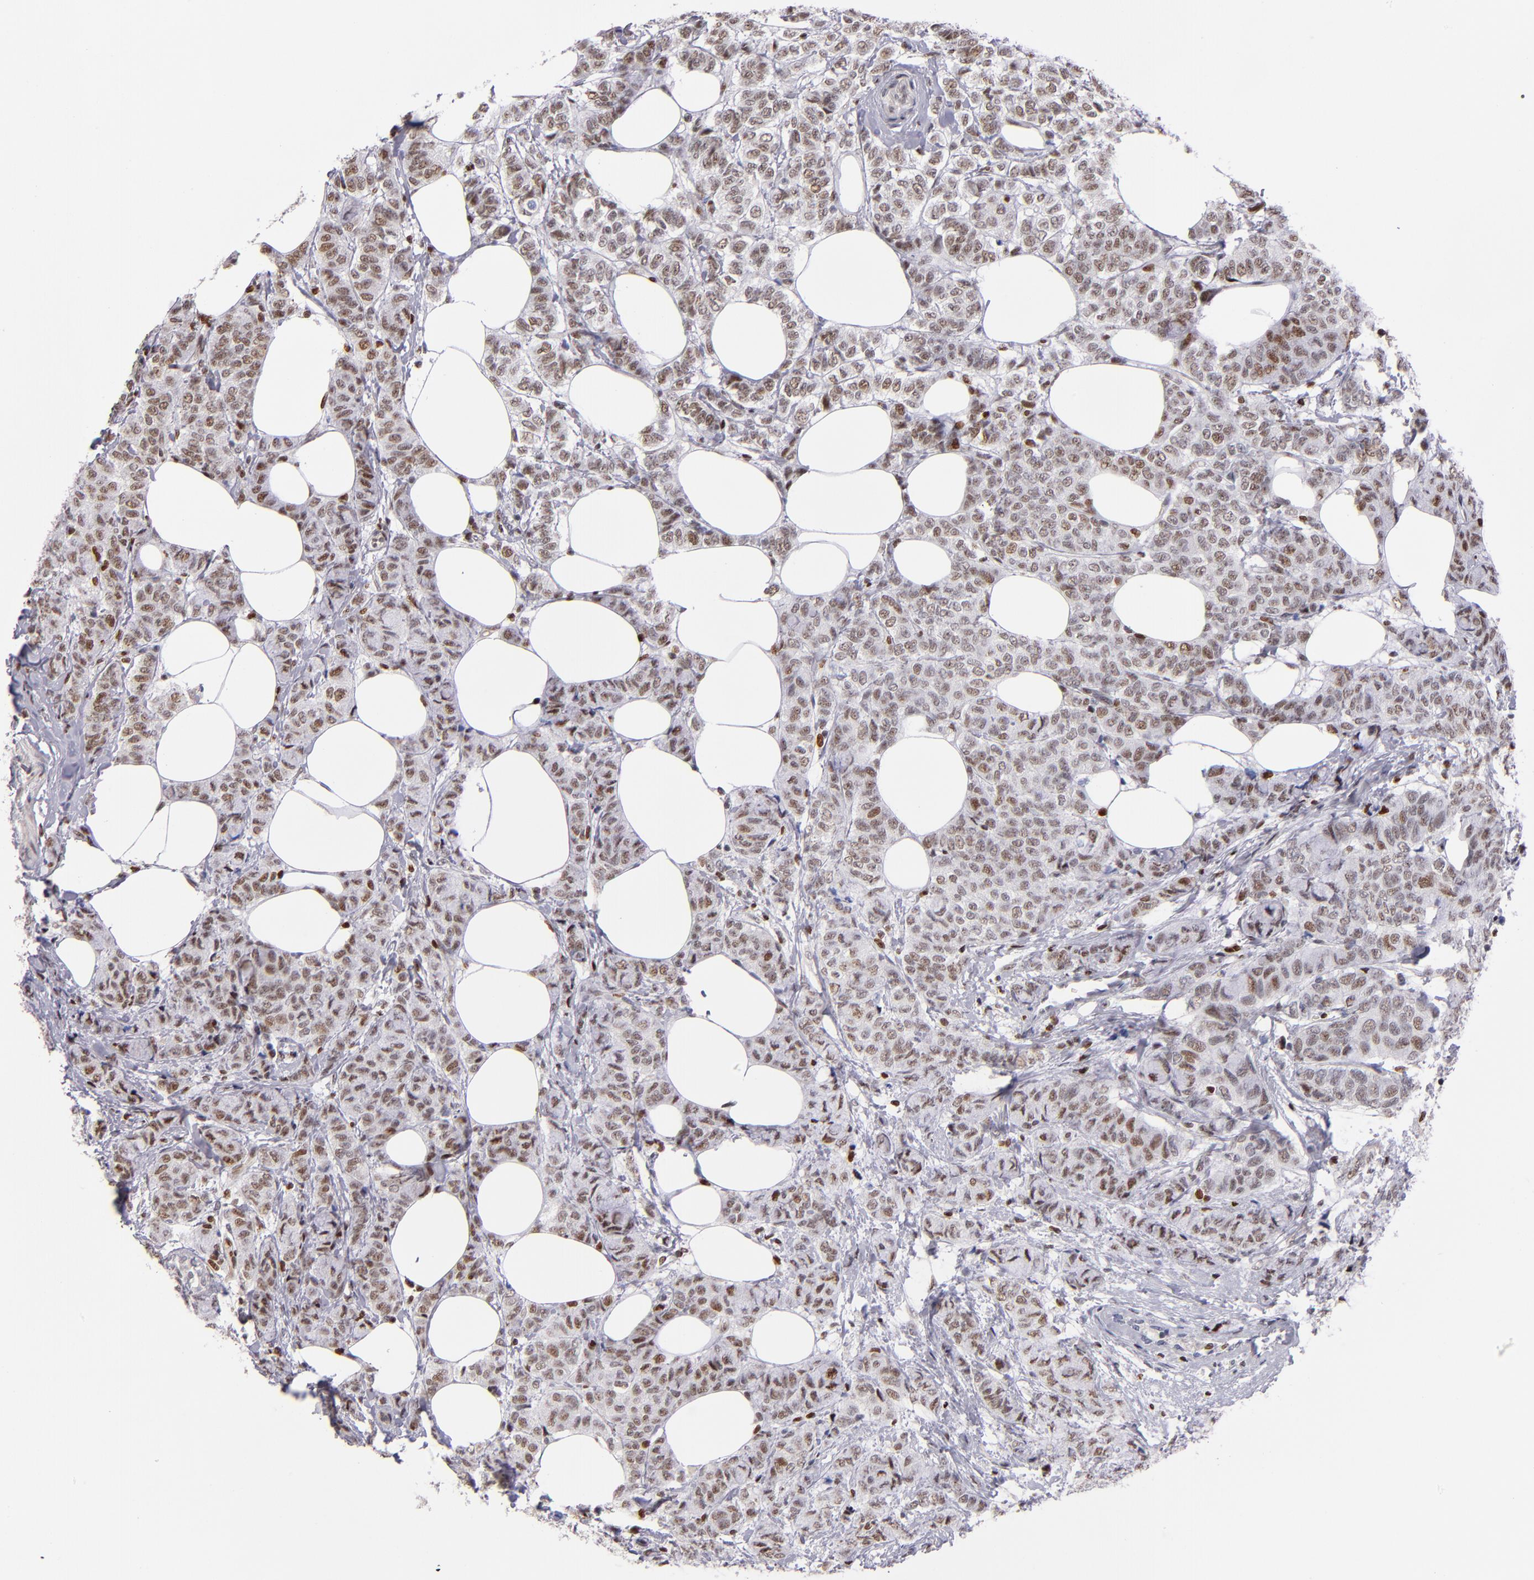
{"staining": {"intensity": "moderate", "quantity": ">75%", "location": "nuclear"}, "tissue": "breast cancer", "cell_type": "Tumor cells", "image_type": "cancer", "snomed": [{"axis": "morphology", "description": "Lobular carcinoma"}, {"axis": "topography", "description": "Breast"}], "caption": "This image demonstrates breast lobular carcinoma stained with immunohistochemistry (IHC) to label a protein in brown. The nuclear of tumor cells show moderate positivity for the protein. Nuclei are counter-stained blue.", "gene": "POLA1", "patient": {"sex": "female", "age": 60}}